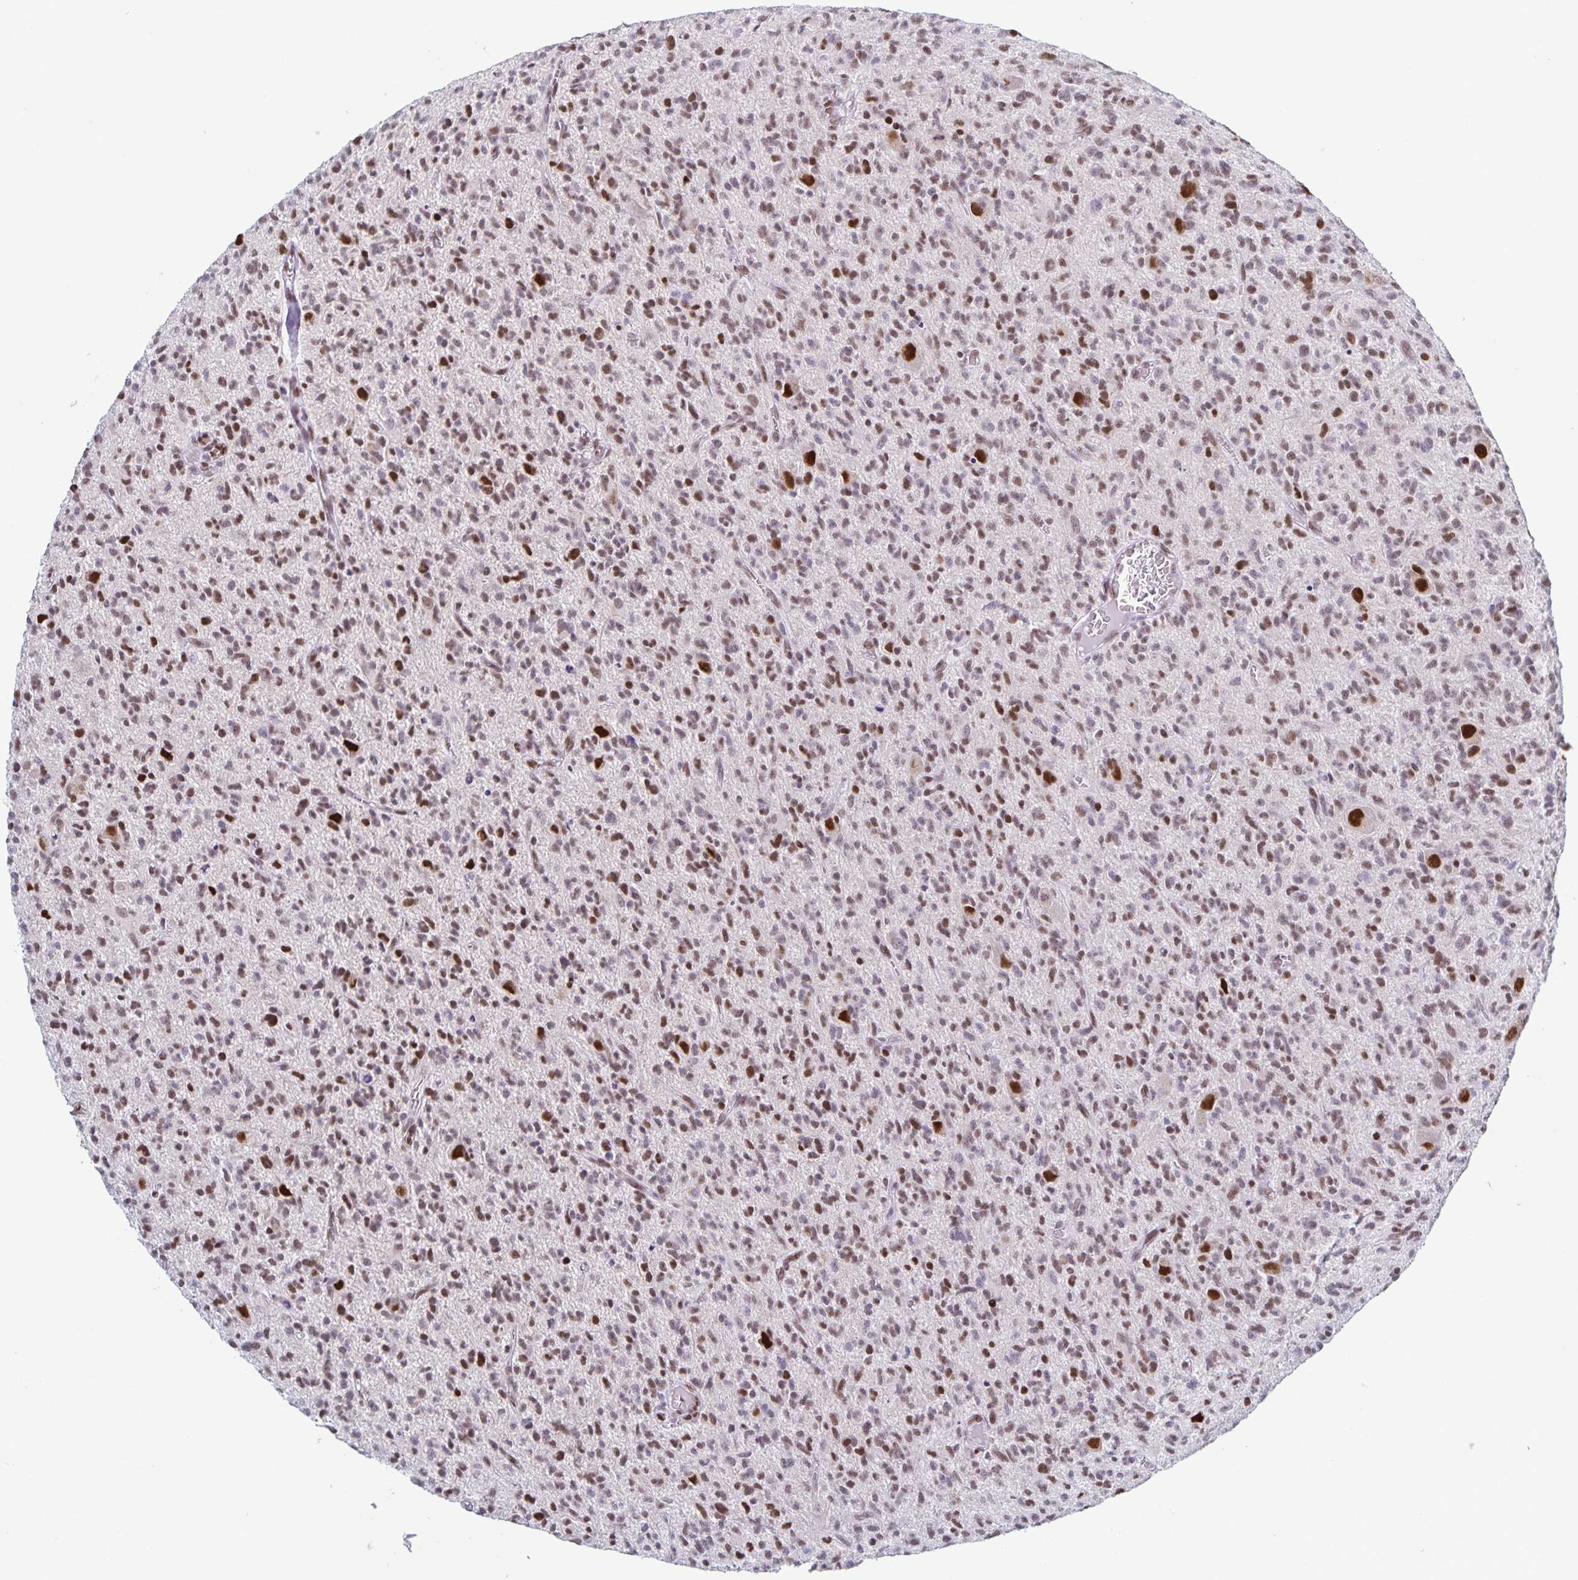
{"staining": {"intensity": "weak", "quantity": ">75%", "location": "nuclear"}, "tissue": "glioma", "cell_type": "Tumor cells", "image_type": "cancer", "snomed": [{"axis": "morphology", "description": "Glioma, malignant, Low grade"}, {"axis": "topography", "description": "Brain"}], "caption": "Human low-grade glioma (malignant) stained for a protein (brown) demonstrates weak nuclear positive positivity in about >75% of tumor cells.", "gene": "JUND", "patient": {"sex": "male", "age": 64}}